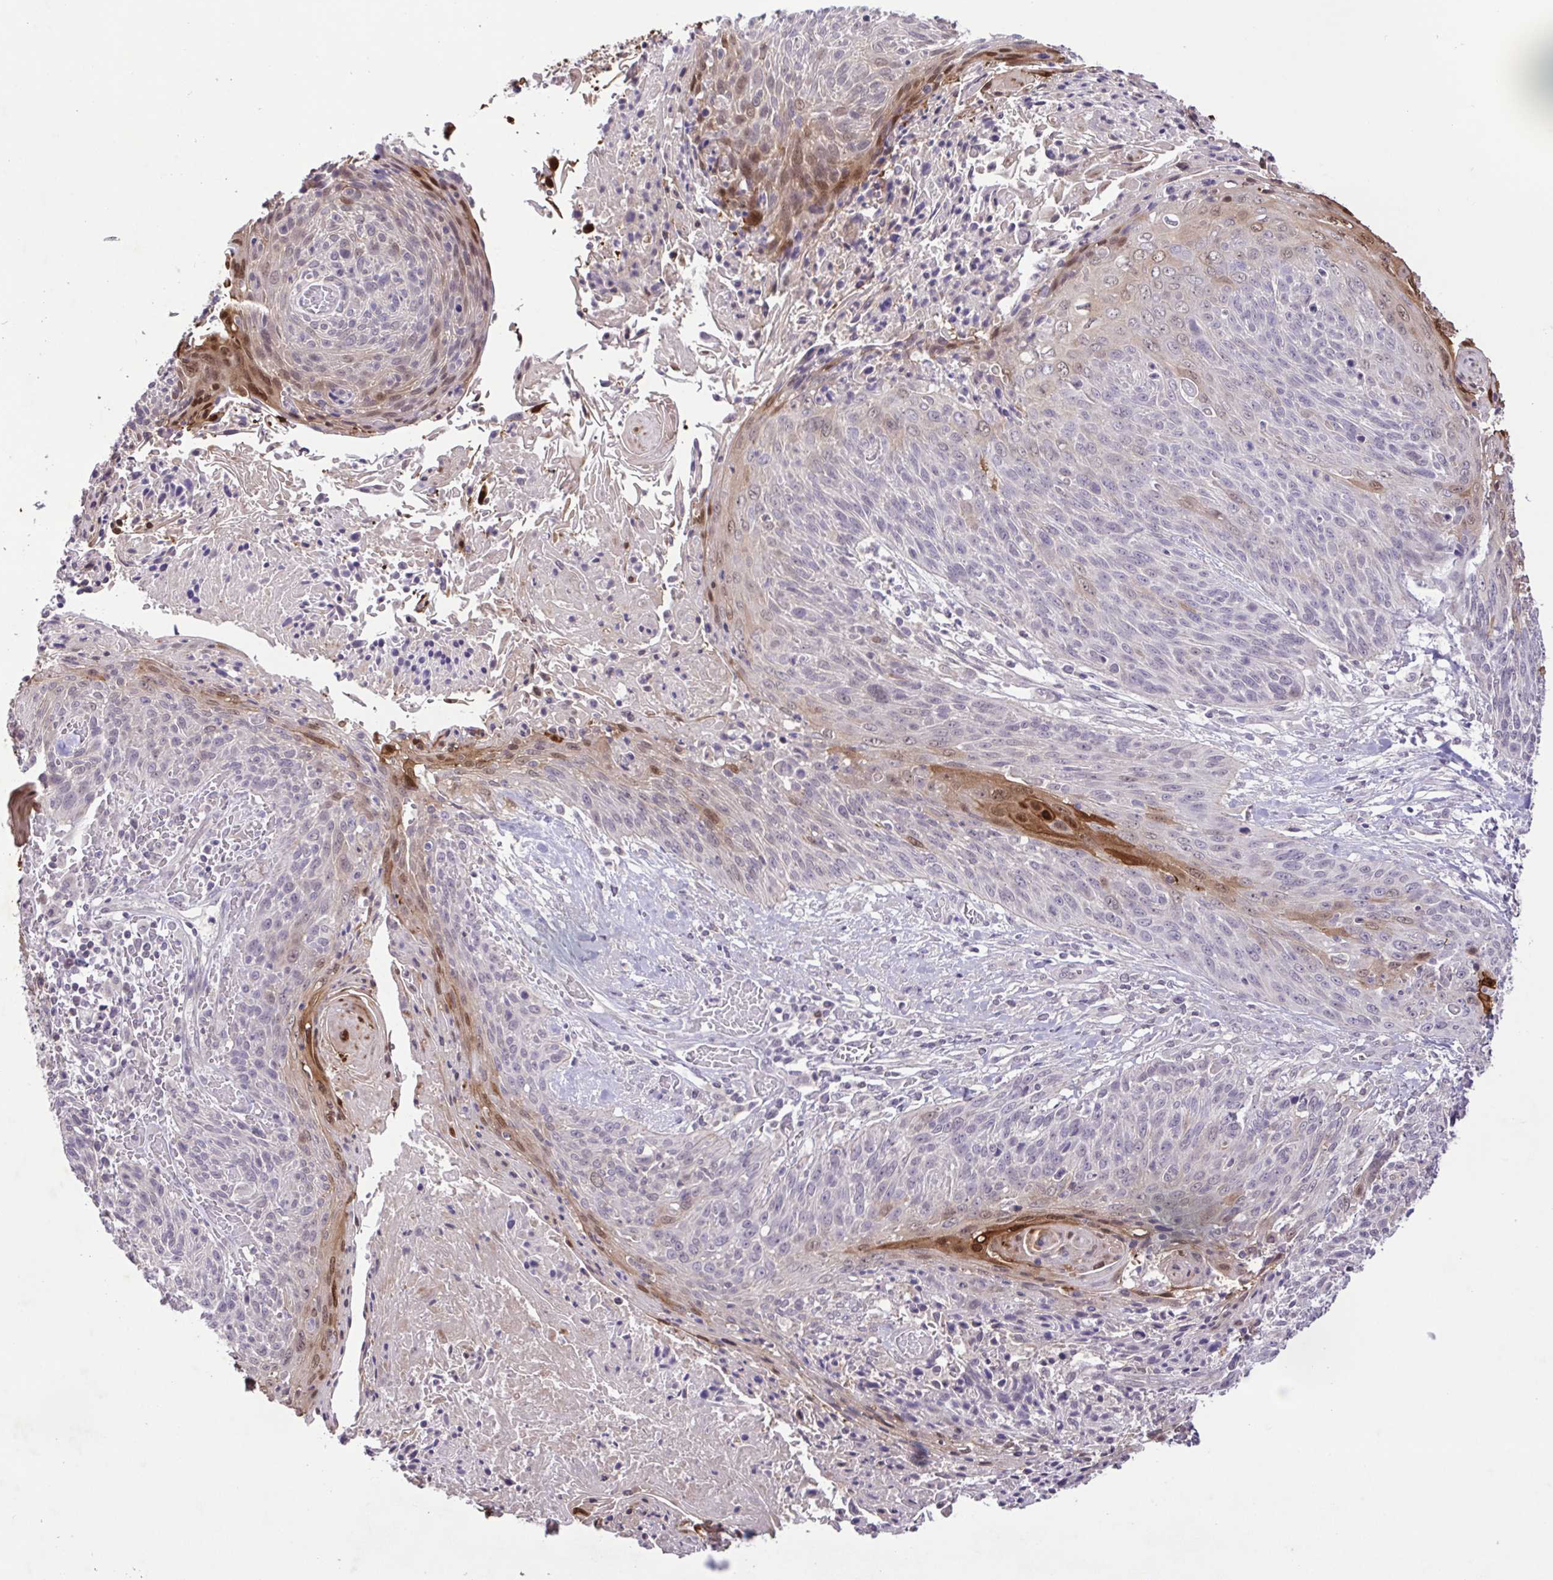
{"staining": {"intensity": "moderate", "quantity": "<25%", "location": "cytoplasmic/membranous,nuclear"}, "tissue": "cervical cancer", "cell_type": "Tumor cells", "image_type": "cancer", "snomed": [{"axis": "morphology", "description": "Squamous cell carcinoma, NOS"}, {"axis": "topography", "description": "Cervix"}], "caption": "Protein analysis of cervical squamous cell carcinoma tissue reveals moderate cytoplasmic/membranous and nuclear expression in about <25% of tumor cells. (IHC, brightfield microscopy, high magnification).", "gene": "IL1RN", "patient": {"sex": "female", "age": 45}}